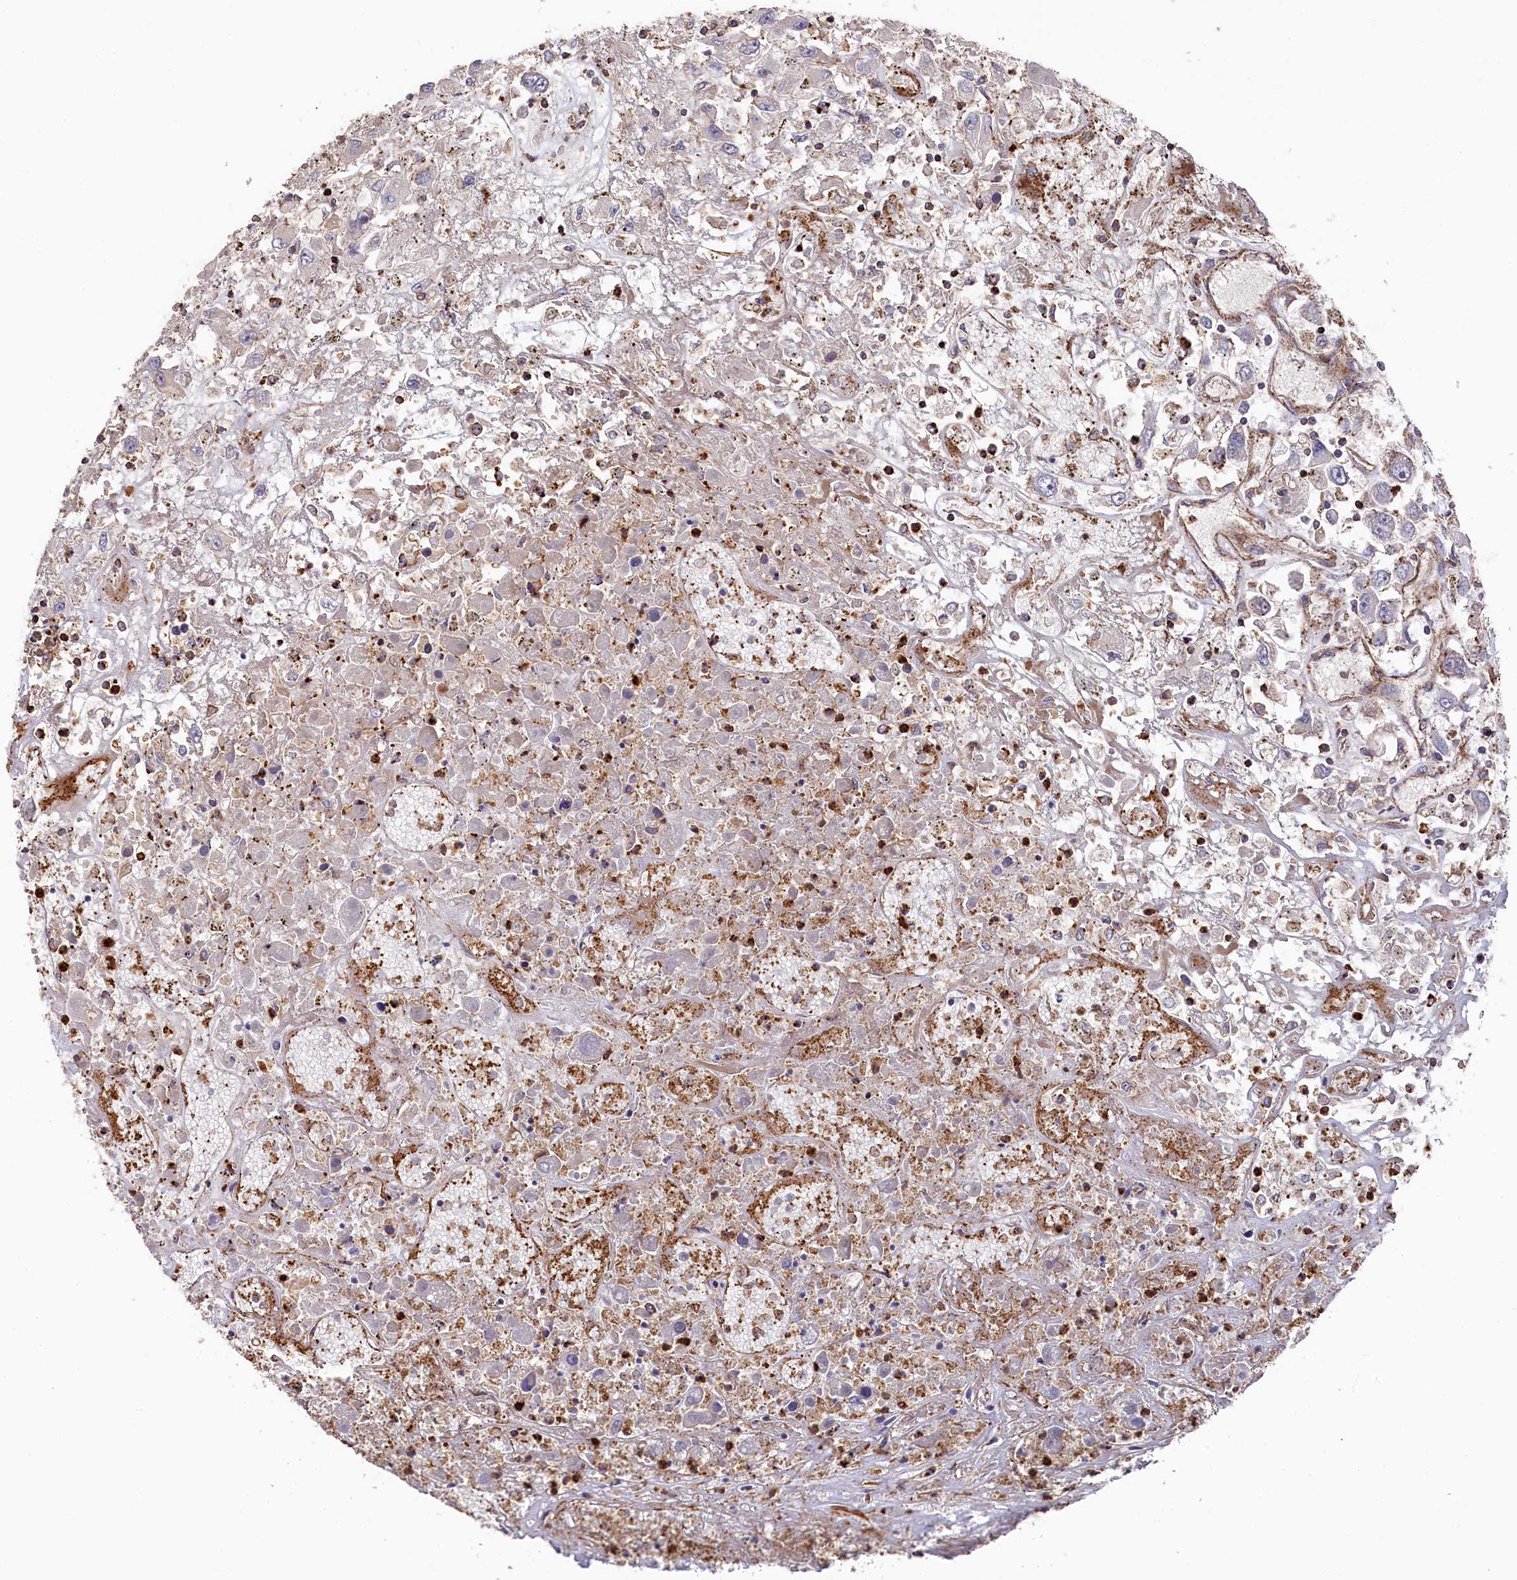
{"staining": {"intensity": "negative", "quantity": "none", "location": "none"}, "tissue": "renal cancer", "cell_type": "Tumor cells", "image_type": "cancer", "snomed": [{"axis": "morphology", "description": "Adenocarcinoma, NOS"}, {"axis": "topography", "description": "Kidney"}], "caption": "This micrograph is of renal adenocarcinoma stained with IHC to label a protein in brown with the nuclei are counter-stained blue. There is no expression in tumor cells.", "gene": "RAPSN", "patient": {"sex": "female", "age": 52}}